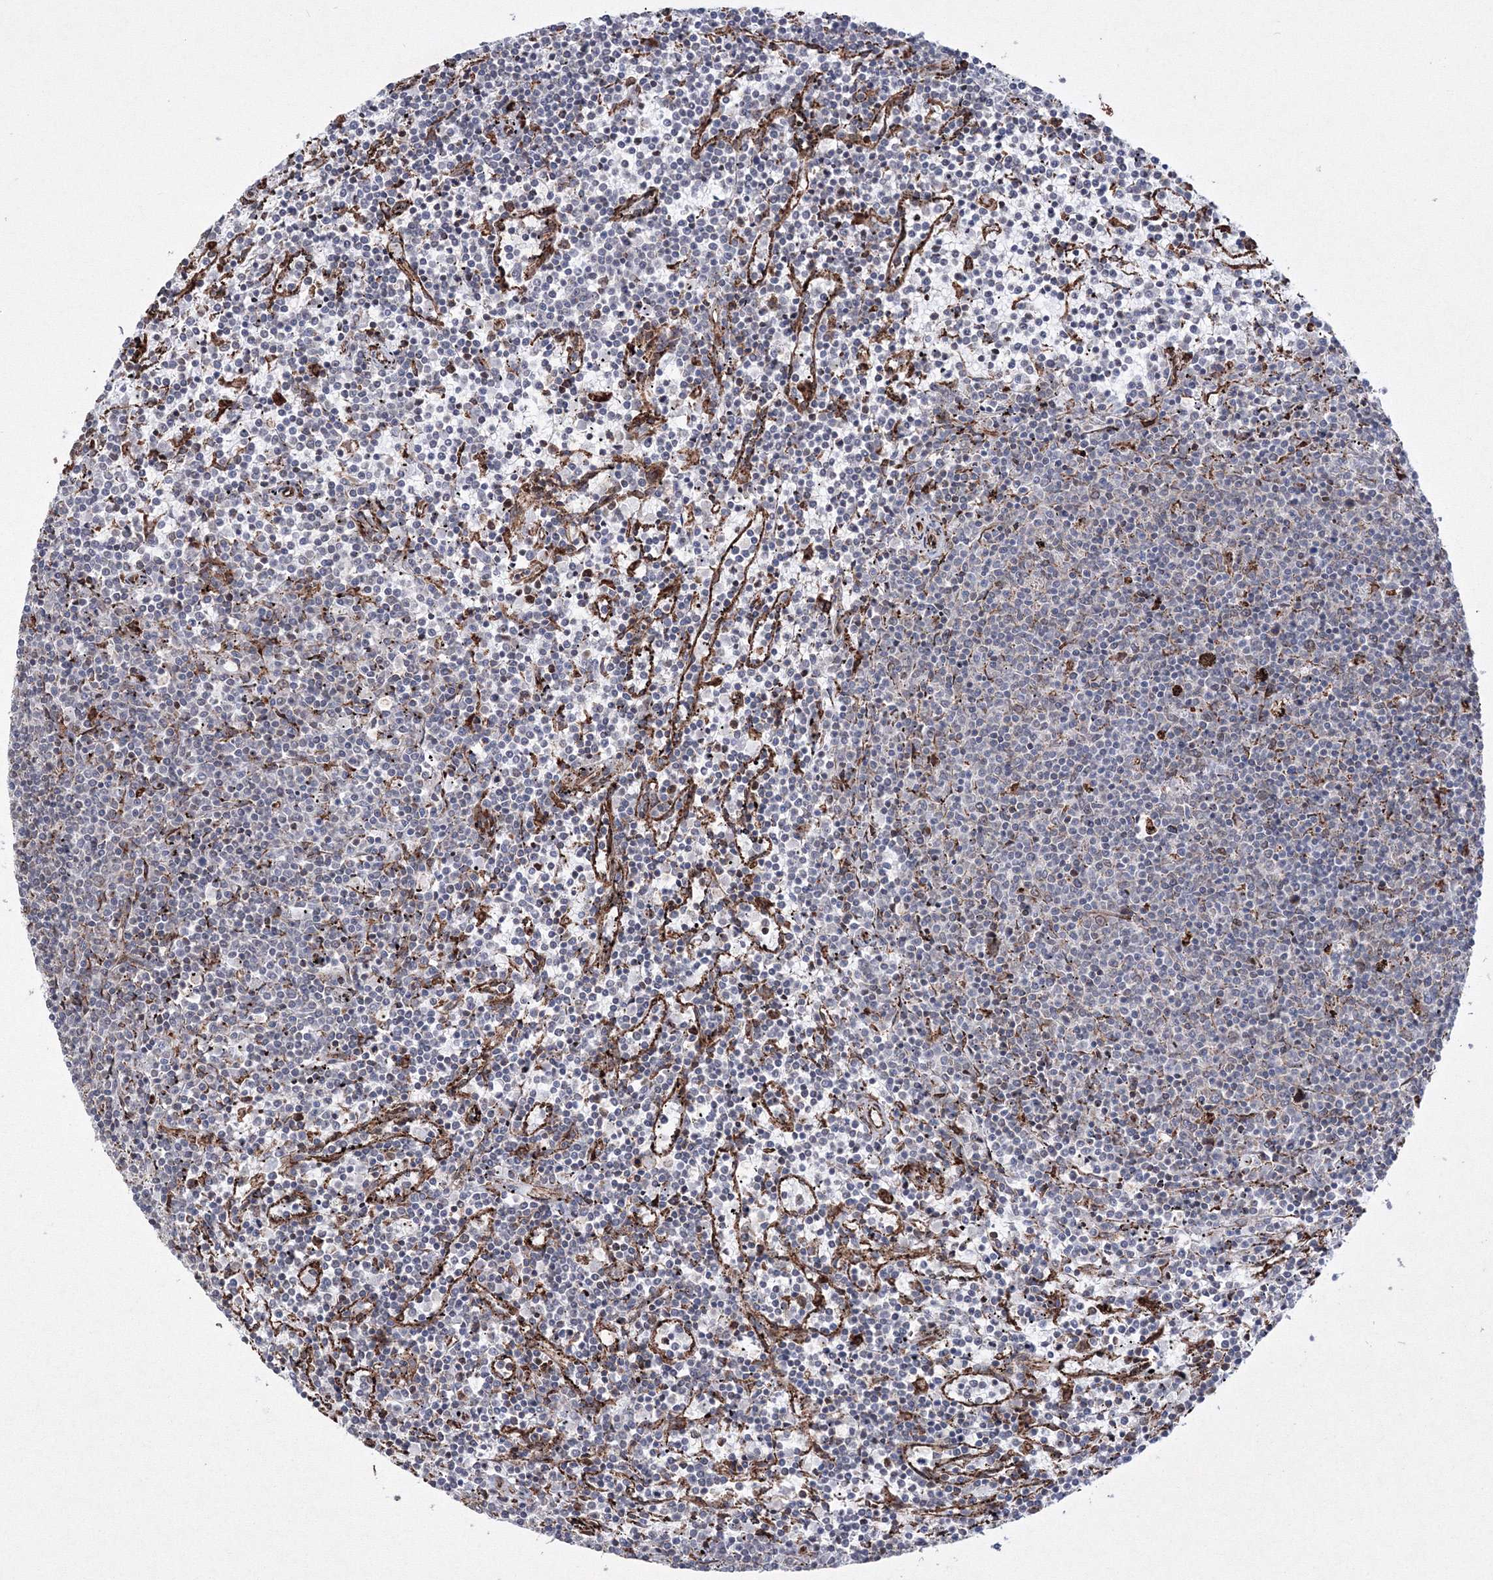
{"staining": {"intensity": "negative", "quantity": "none", "location": "none"}, "tissue": "lymphoma", "cell_type": "Tumor cells", "image_type": "cancer", "snomed": [{"axis": "morphology", "description": "Malignant lymphoma, non-Hodgkin's type, Low grade"}, {"axis": "topography", "description": "Spleen"}], "caption": "This is an immunohistochemistry (IHC) image of human lymphoma. There is no expression in tumor cells.", "gene": "EFCAB12", "patient": {"sex": "female", "age": 50}}